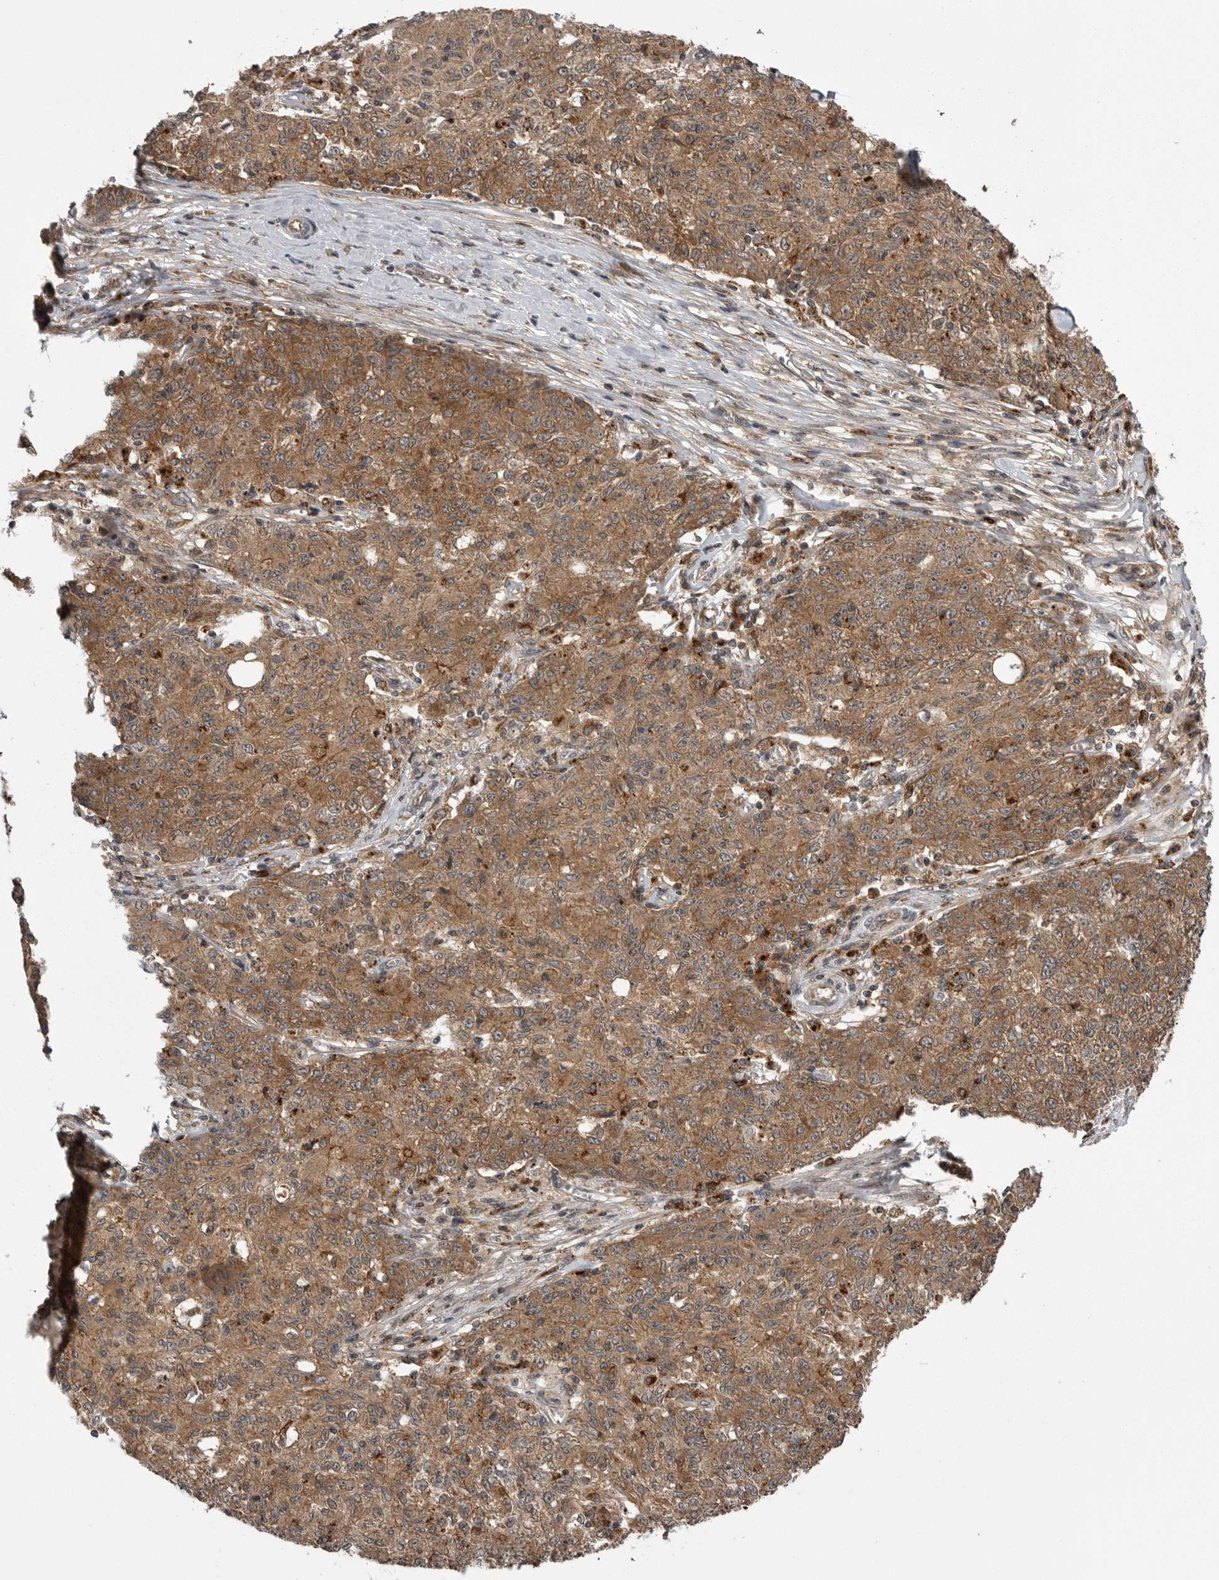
{"staining": {"intensity": "moderate", "quantity": ">75%", "location": "cytoplasmic/membranous"}, "tissue": "ovarian cancer", "cell_type": "Tumor cells", "image_type": "cancer", "snomed": [{"axis": "morphology", "description": "Carcinoma, endometroid"}, {"axis": "topography", "description": "Ovary"}], "caption": "Human ovarian cancer (endometroid carcinoma) stained for a protein (brown) exhibits moderate cytoplasmic/membranous positive positivity in about >75% of tumor cells.", "gene": "AOAH", "patient": {"sex": "female", "age": 42}}